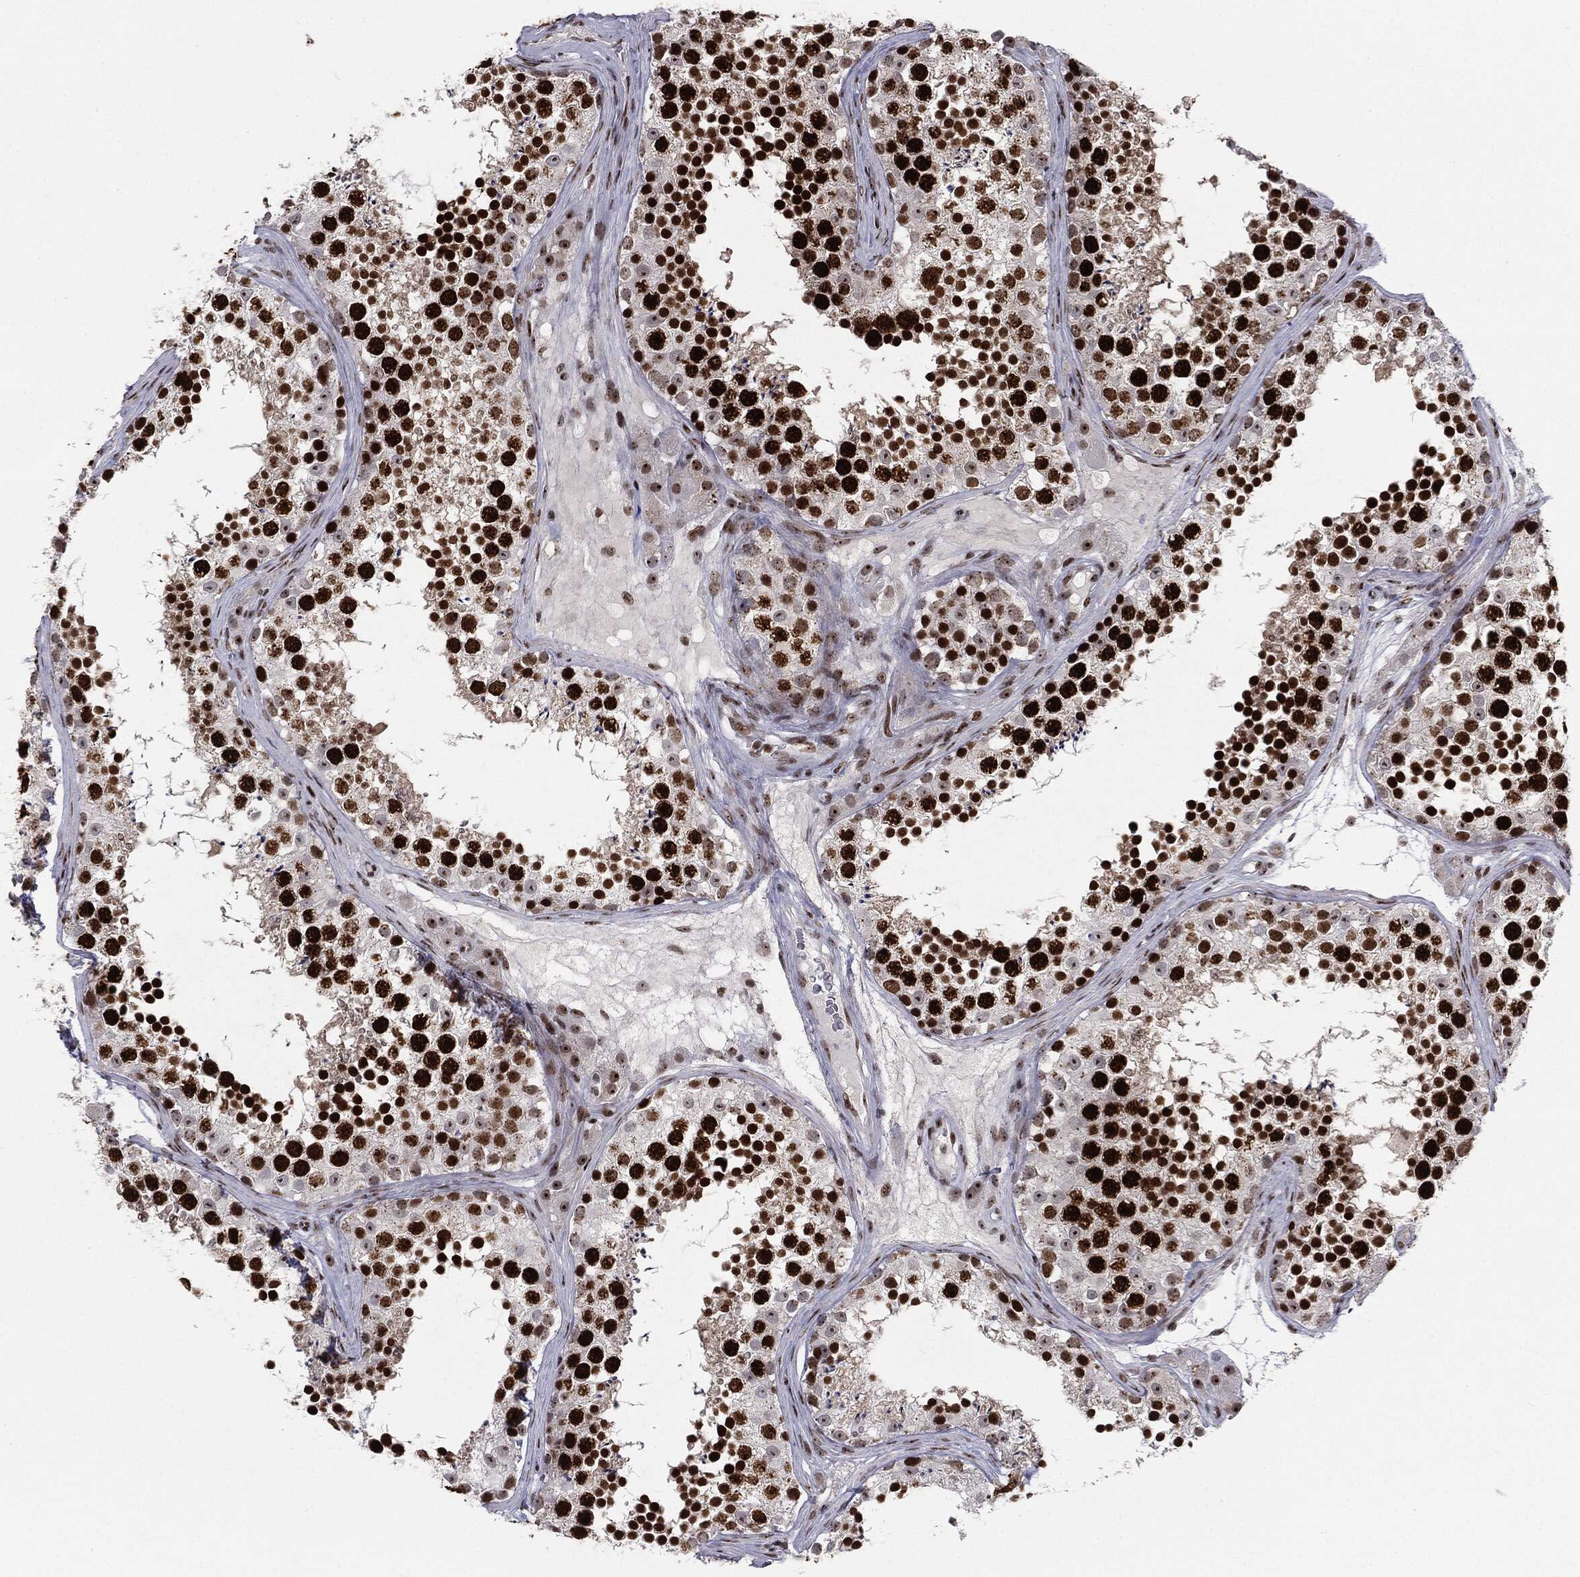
{"staining": {"intensity": "strong", "quantity": ">75%", "location": "nuclear"}, "tissue": "testis", "cell_type": "Cells in seminiferous ducts", "image_type": "normal", "snomed": [{"axis": "morphology", "description": "Normal tissue, NOS"}, {"axis": "topography", "description": "Testis"}], "caption": "Immunohistochemistry image of unremarkable human testis stained for a protein (brown), which displays high levels of strong nuclear expression in approximately >75% of cells in seminiferous ducts.", "gene": "MDC1", "patient": {"sex": "male", "age": 41}}